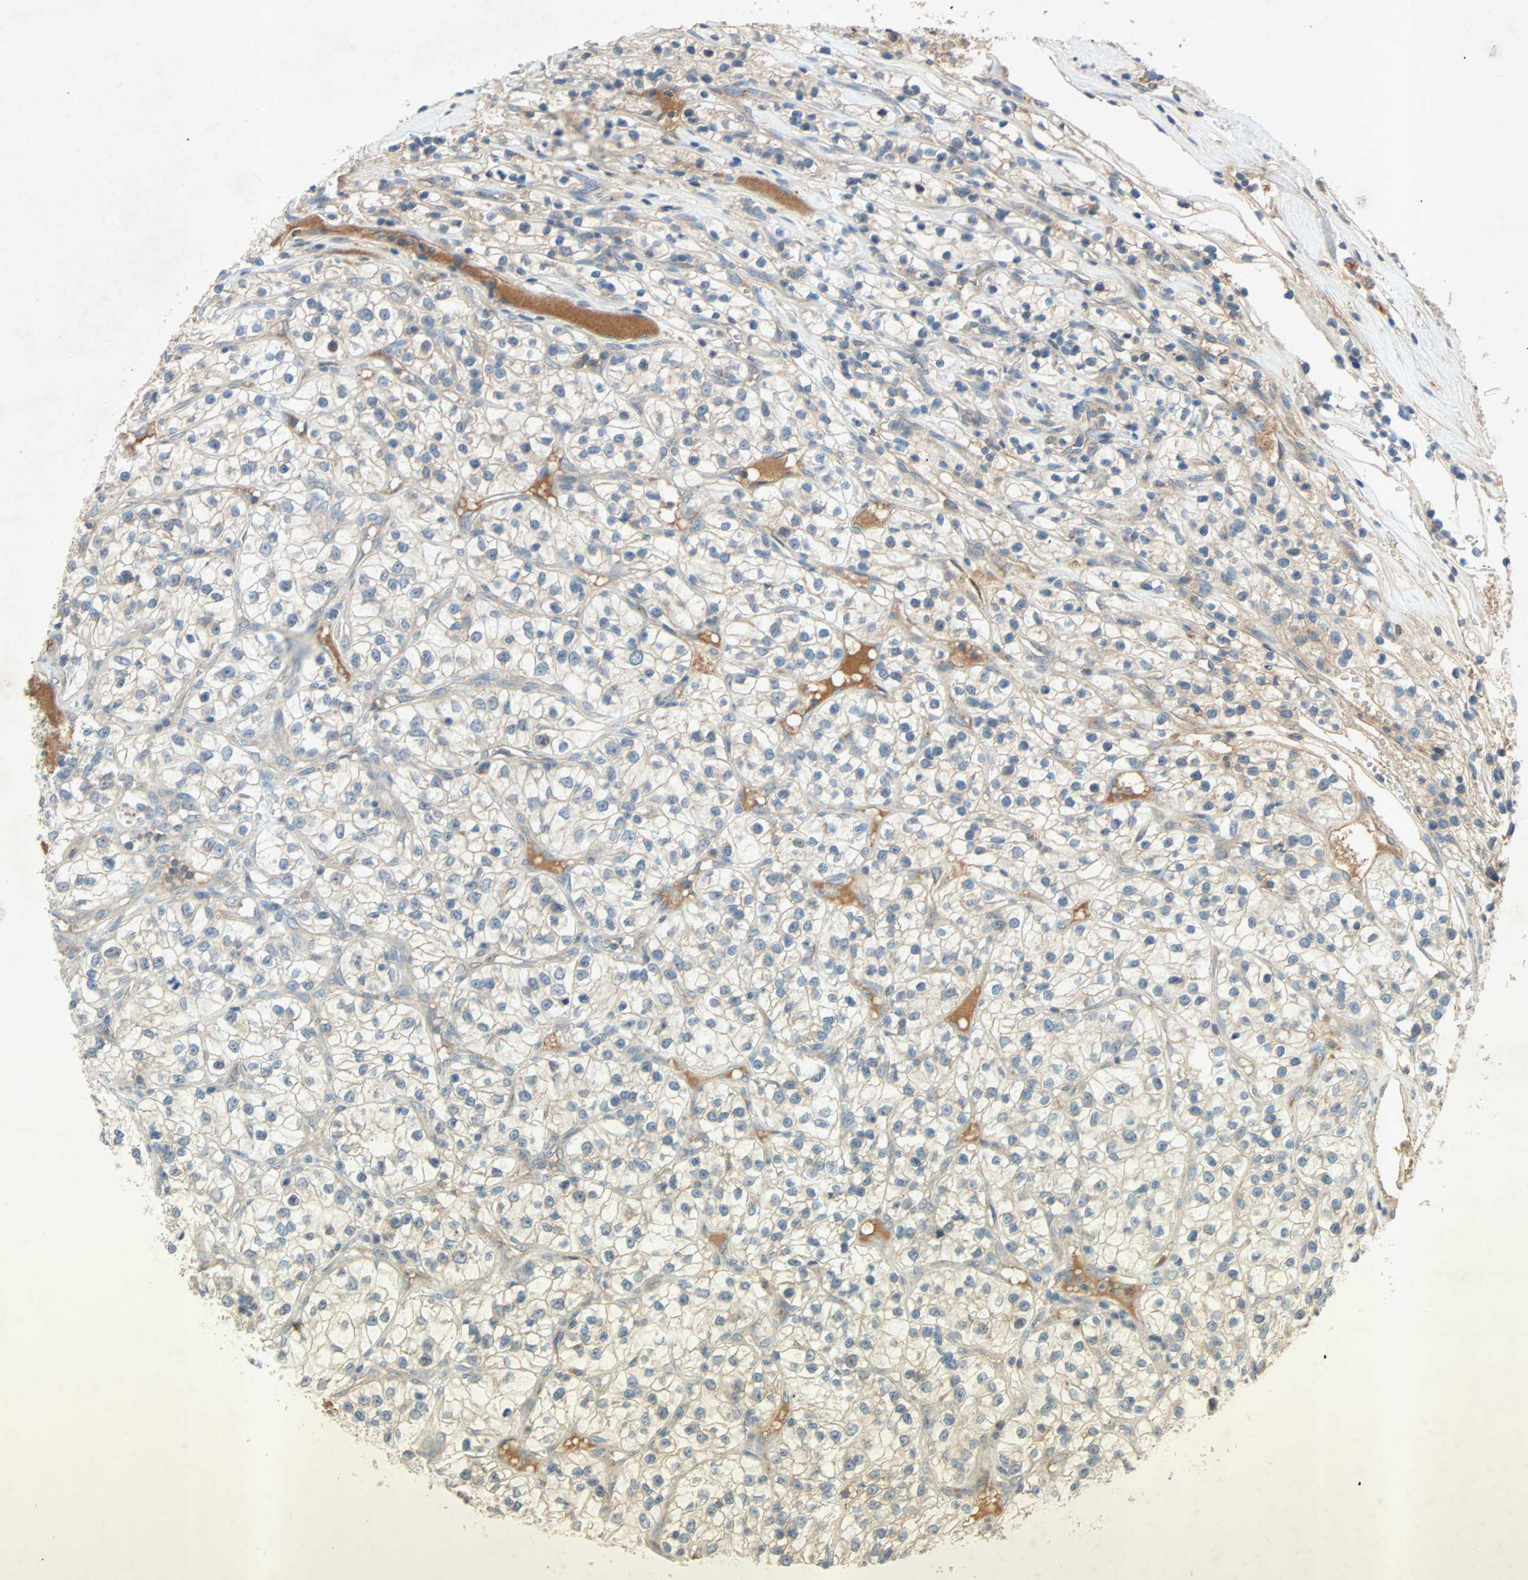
{"staining": {"intensity": "weak", "quantity": "25%-75%", "location": "cytoplasmic/membranous"}, "tissue": "renal cancer", "cell_type": "Tumor cells", "image_type": "cancer", "snomed": [{"axis": "morphology", "description": "Adenocarcinoma, NOS"}, {"axis": "topography", "description": "Kidney"}], "caption": "Adenocarcinoma (renal) stained with a brown dye shows weak cytoplasmic/membranous positive expression in approximately 25%-75% of tumor cells.", "gene": "XYLT1", "patient": {"sex": "female", "age": 57}}